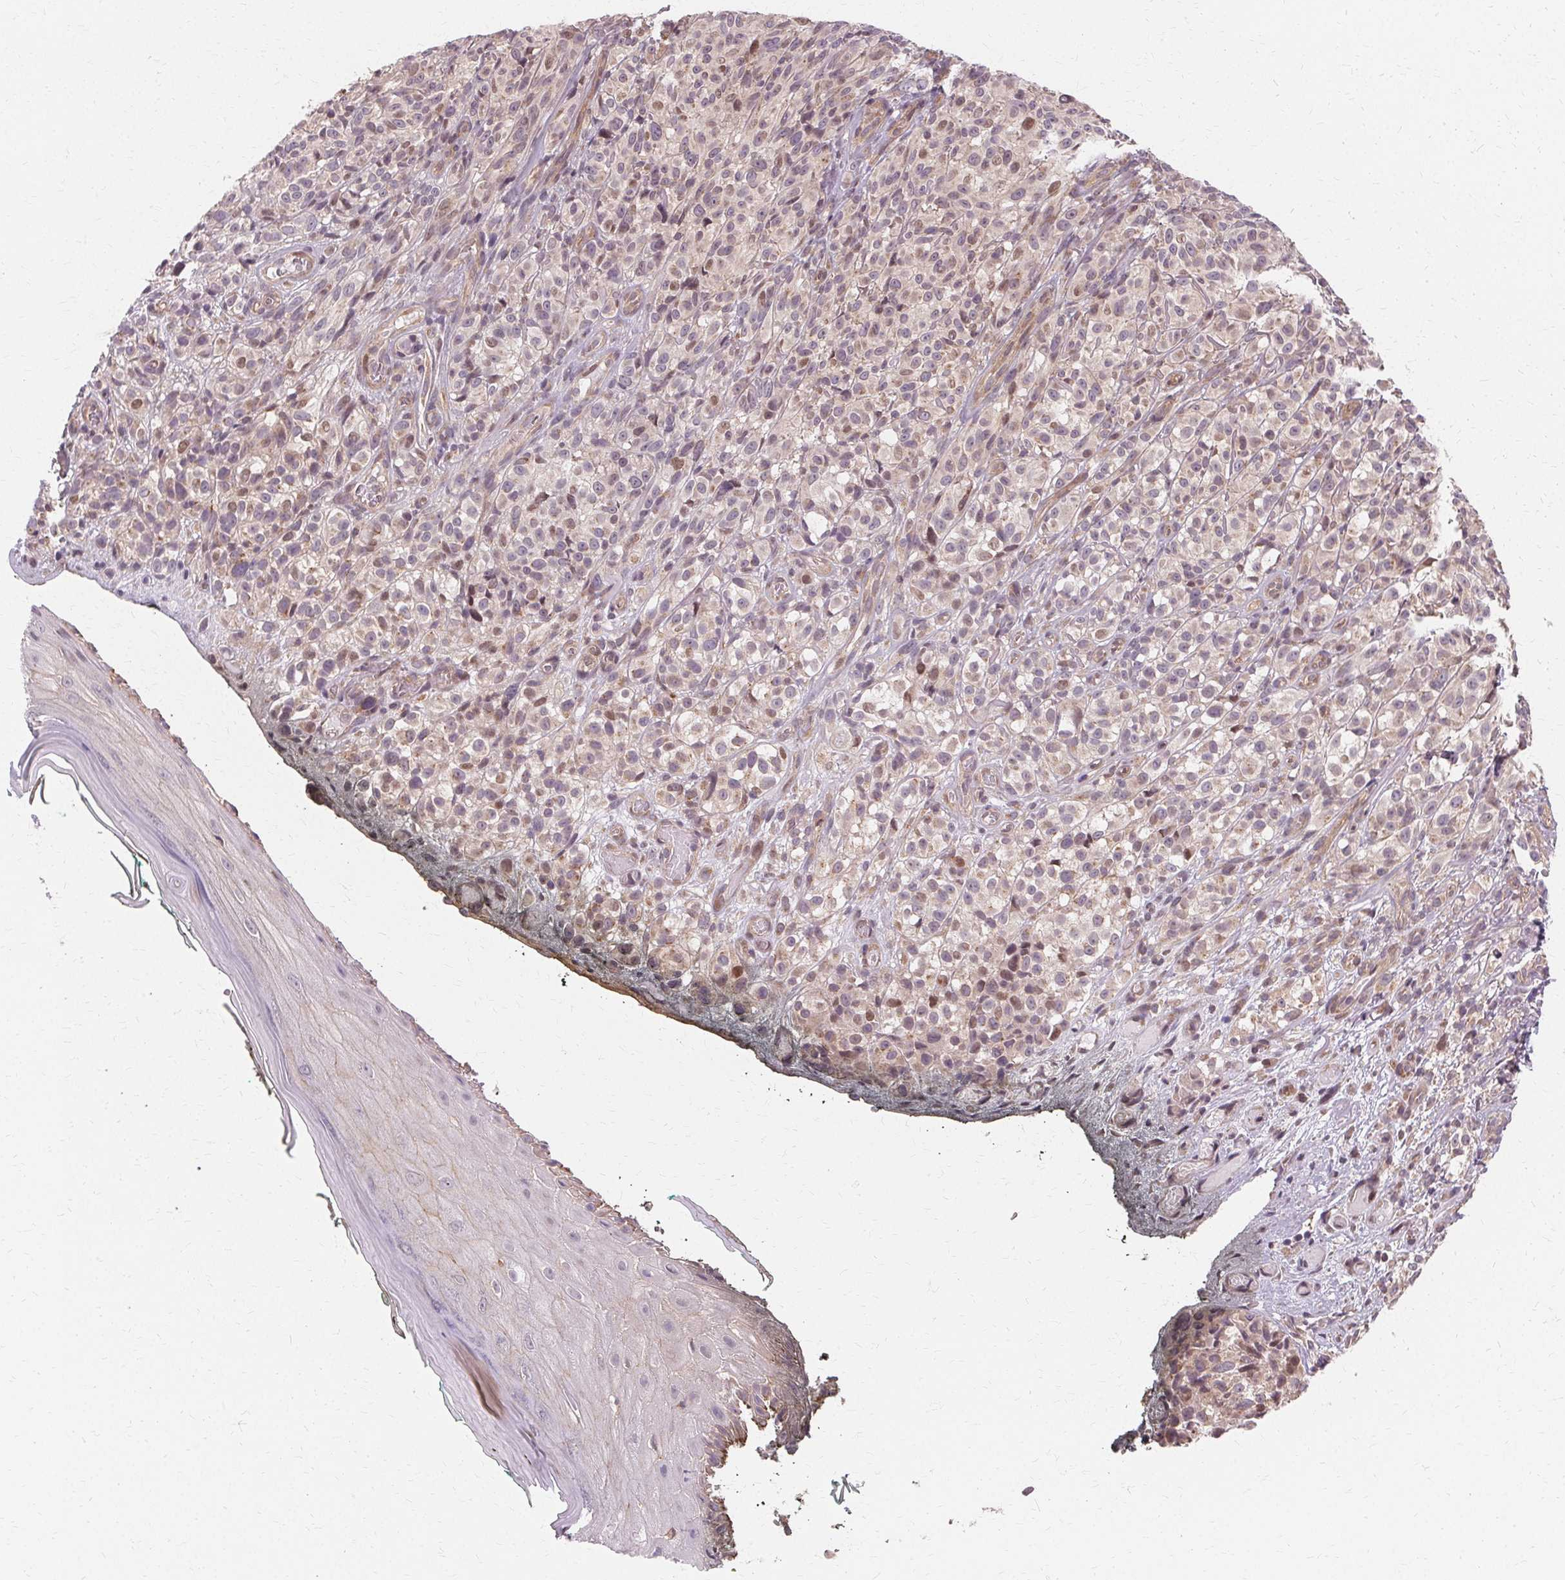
{"staining": {"intensity": "moderate", "quantity": "<25%", "location": "nuclear"}, "tissue": "melanoma", "cell_type": "Tumor cells", "image_type": "cancer", "snomed": [{"axis": "morphology", "description": "Malignant melanoma, NOS"}, {"axis": "topography", "description": "Skin"}], "caption": "Protein expression analysis of melanoma shows moderate nuclear positivity in approximately <25% of tumor cells. Immunohistochemistry stains the protein of interest in brown and the nuclei are stained blue.", "gene": "USP8", "patient": {"sex": "female", "age": 85}}